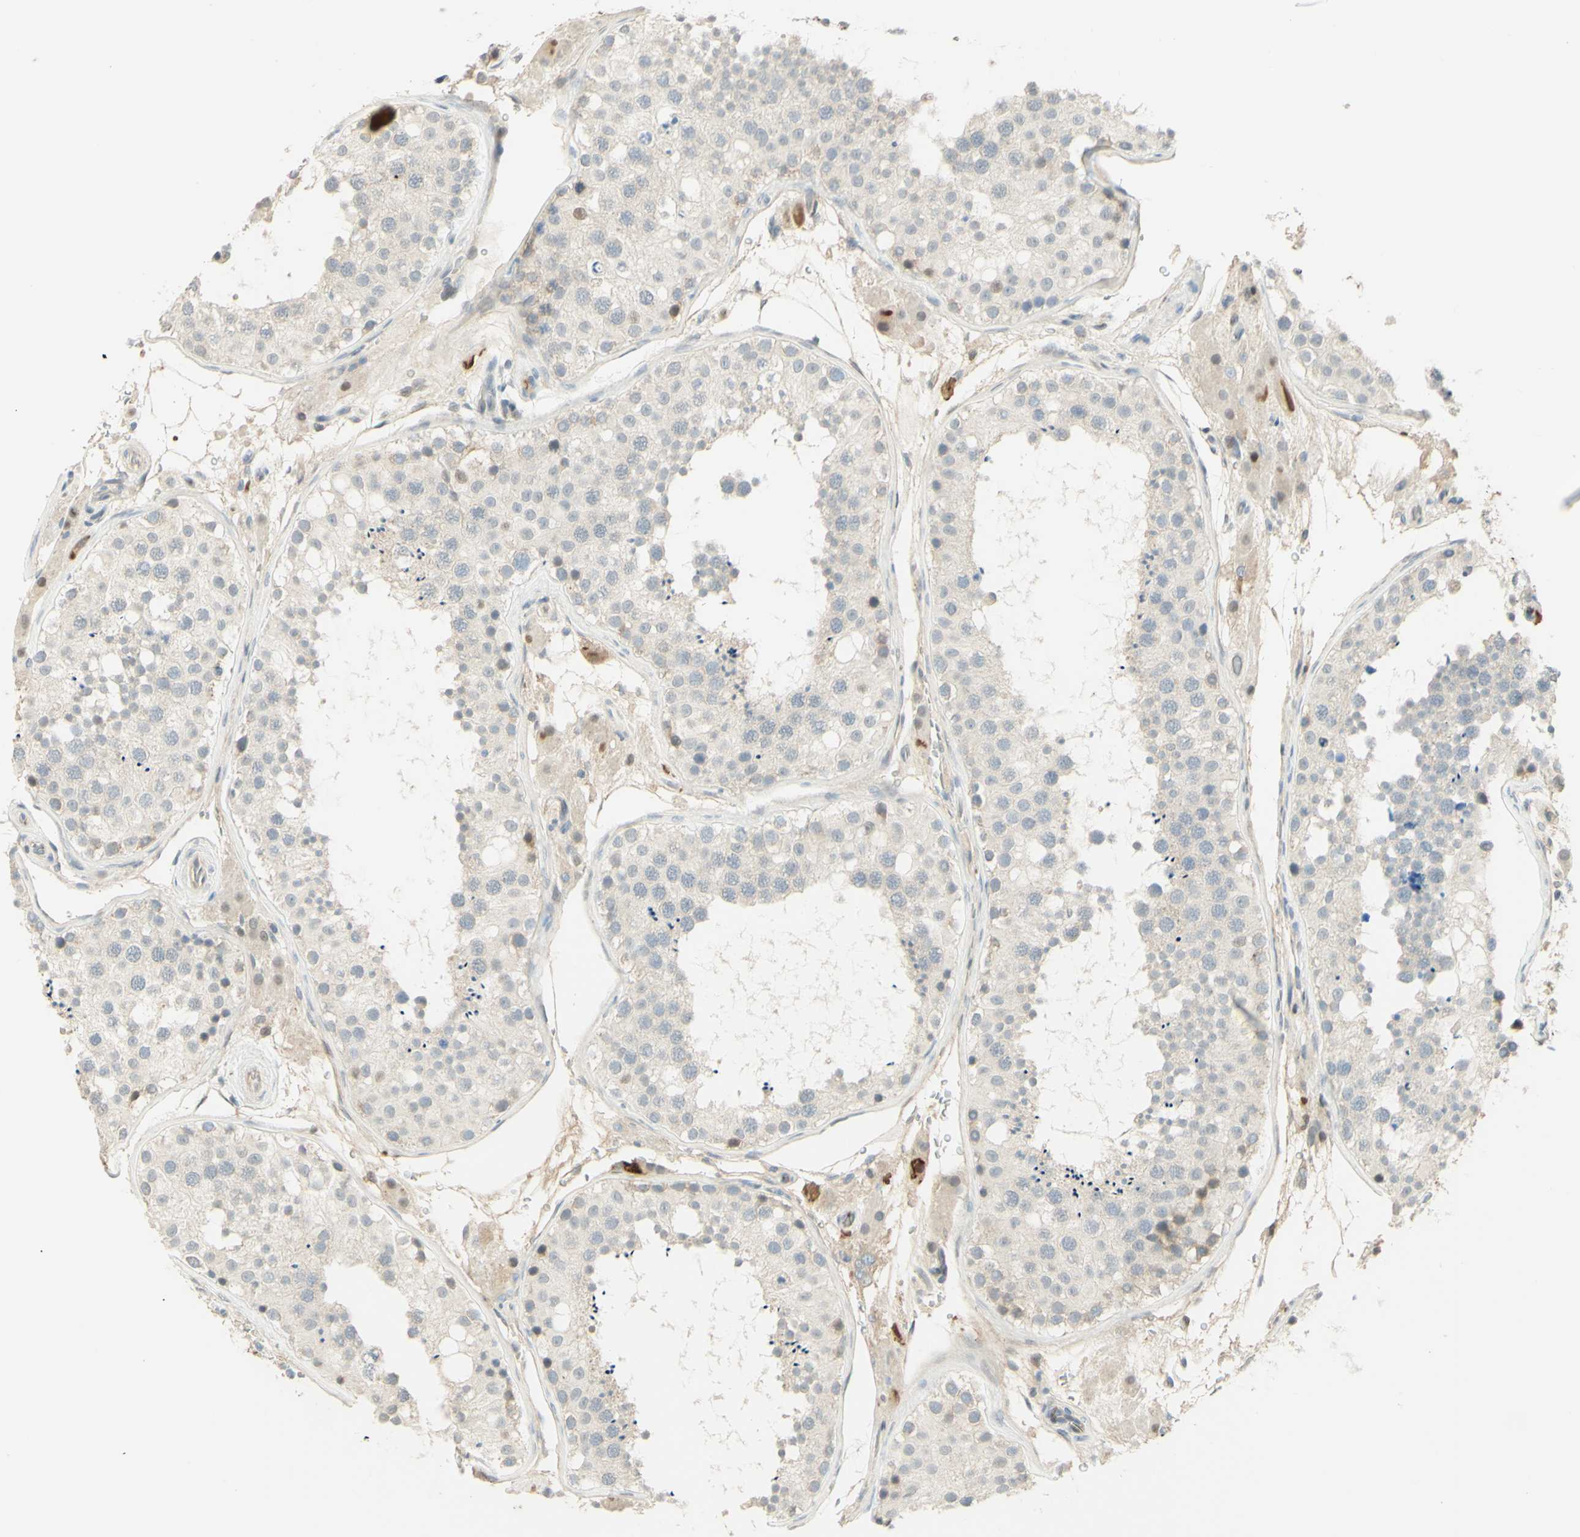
{"staining": {"intensity": "negative", "quantity": "none", "location": "none"}, "tissue": "testis", "cell_type": "Cells in seminiferous ducts", "image_type": "normal", "snomed": [{"axis": "morphology", "description": "Normal tissue, NOS"}, {"axis": "topography", "description": "Testis"}], "caption": "An immunohistochemistry micrograph of benign testis is shown. There is no staining in cells in seminiferous ducts of testis.", "gene": "ANGPT2", "patient": {"sex": "male", "age": 26}}